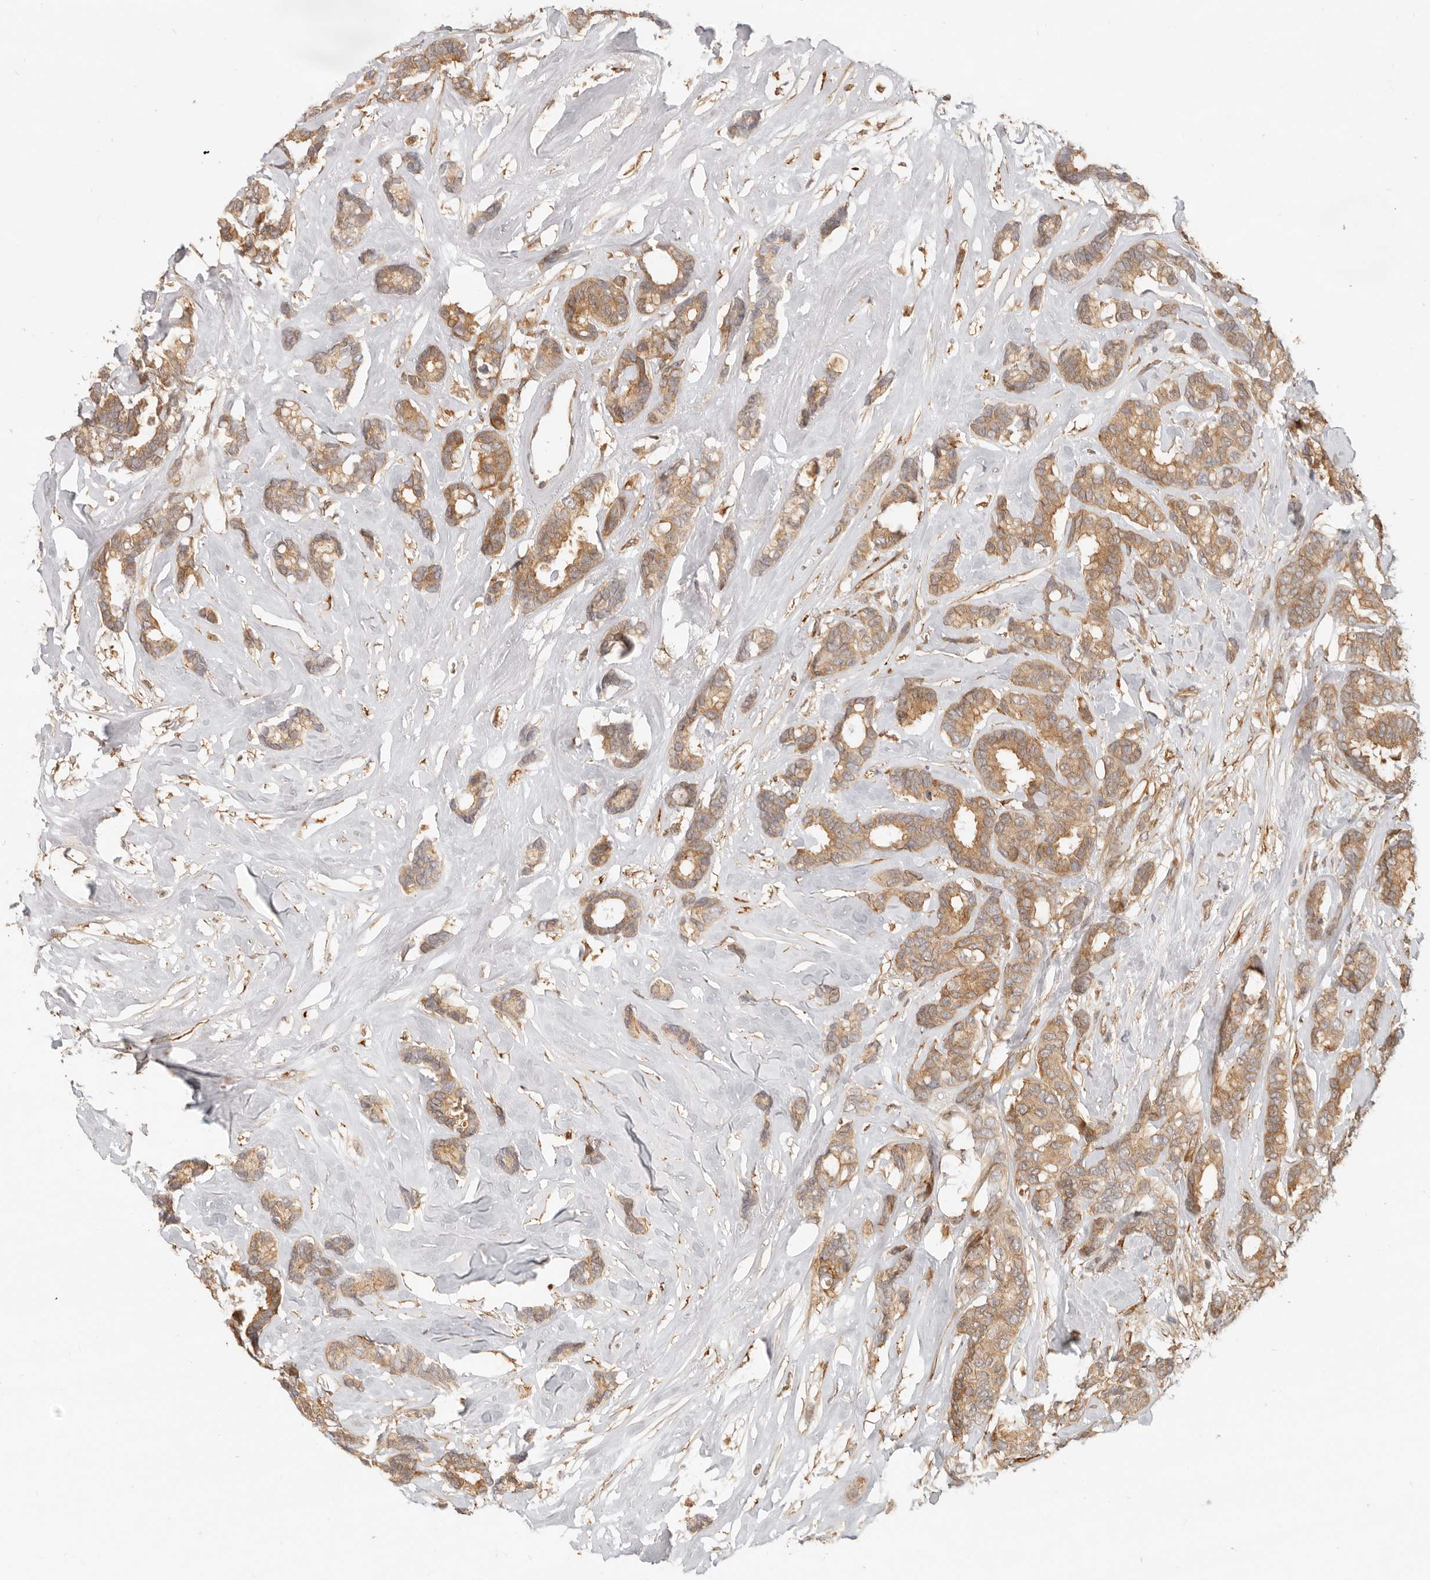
{"staining": {"intensity": "moderate", "quantity": ">75%", "location": "cytoplasmic/membranous"}, "tissue": "breast cancer", "cell_type": "Tumor cells", "image_type": "cancer", "snomed": [{"axis": "morphology", "description": "Duct carcinoma"}, {"axis": "topography", "description": "Breast"}], "caption": "Tumor cells display medium levels of moderate cytoplasmic/membranous expression in approximately >75% of cells in human breast cancer.", "gene": "TUFT1", "patient": {"sex": "female", "age": 87}}